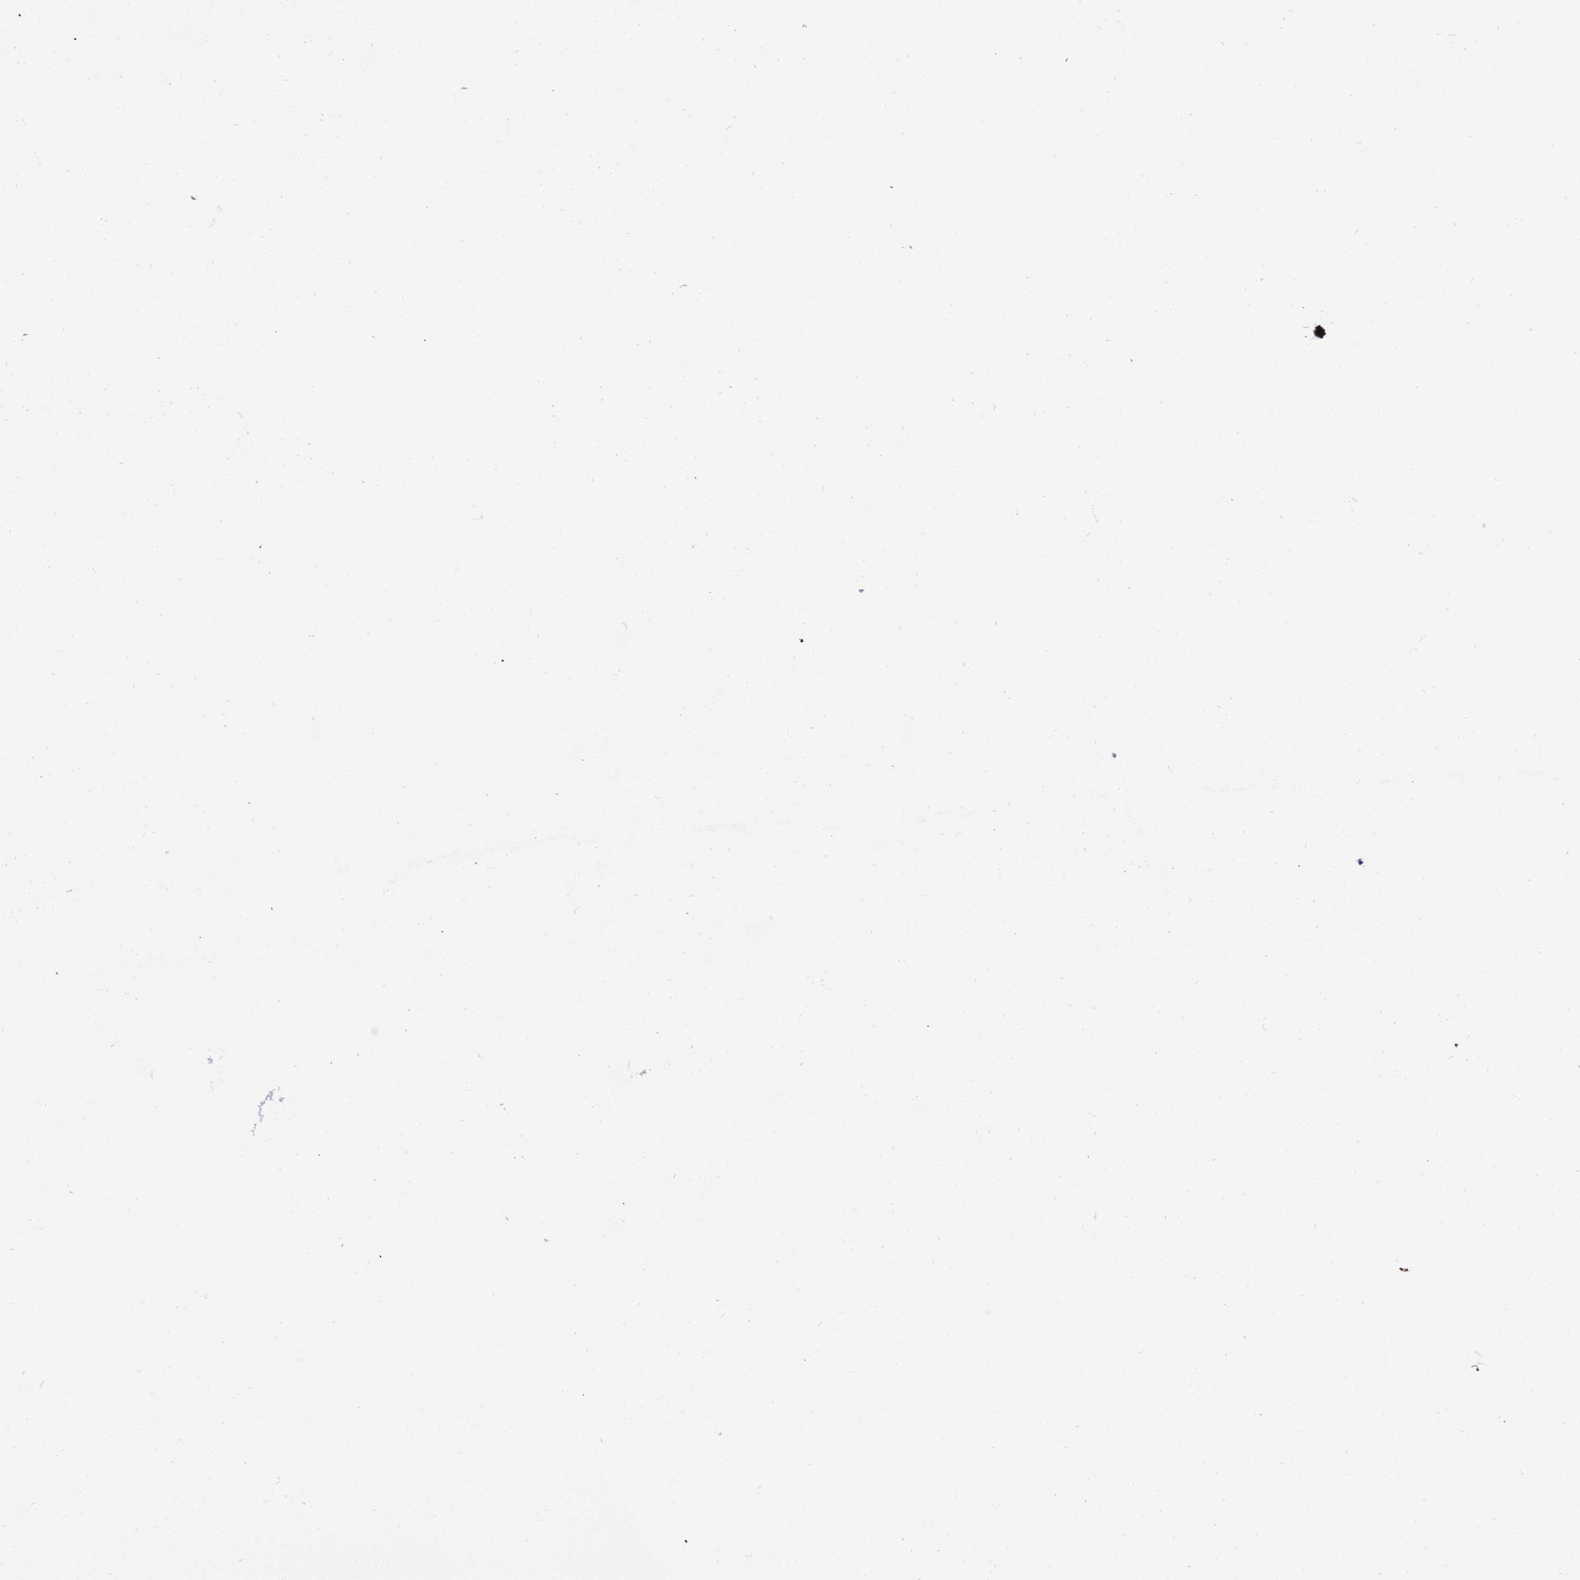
{"staining": {"intensity": "moderate", "quantity": ">75%", "location": "cytoplasmic/membranous,nuclear"}, "tissue": "parathyroid gland", "cell_type": "Glandular cells", "image_type": "normal", "snomed": [{"axis": "morphology", "description": "Normal tissue, NOS"}, {"axis": "topography", "description": "Parathyroid gland"}], "caption": "Protein expression analysis of unremarkable human parathyroid gland reveals moderate cytoplasmic/membranous,nuclear positivity in about >75% of glandular cells. The staining was performed using DAB (3,3'-diaminobenzidine) to visualize the protein expression in brown, while the nuclei were stained in blue with hematoxylin (Magnification: 20x).", "gene": "GEN1", "patient": {"sex": "female", "age": 71}}